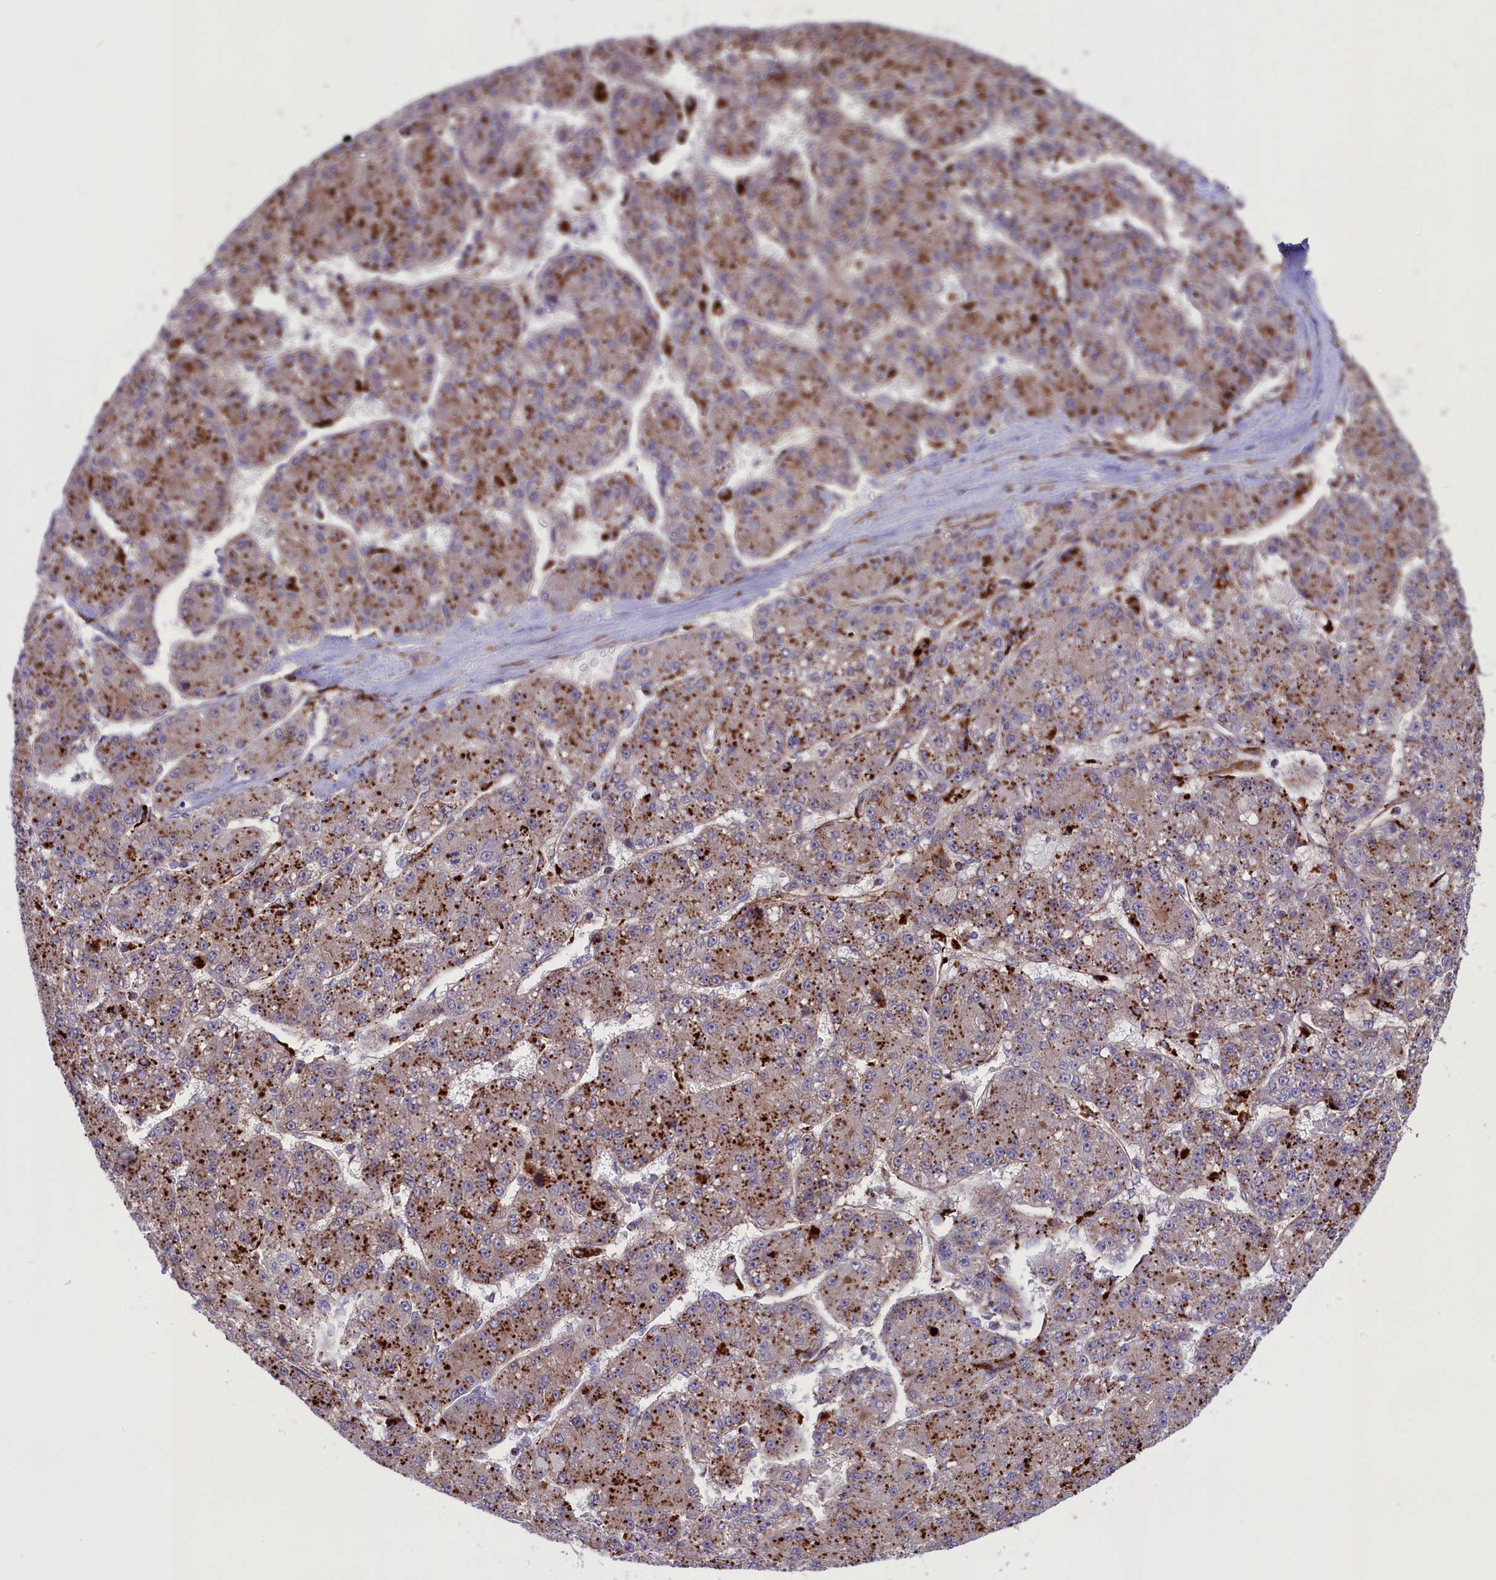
{"staining": {"intensity": "moderate", "quantity": ">75%", "location": "cytoplasmic/membranous"}, "tissue": "liver cancer", "cell_type": "Tumor cells", "image_type": "cancer", "snomed": [{"axis": "morphology", "description": "Carcinoma, Hepatocellular, NOS"}, {"axis": "topography", "description": "Liver"}], "caption": "Liver cancer stained with immunohistochemistry exhibits moderate cytoplasmic/membranous positivity in about >75% of tumor cells.", "gene": "MAN2B1", "patient": {"sex": "male", "age": 67}}